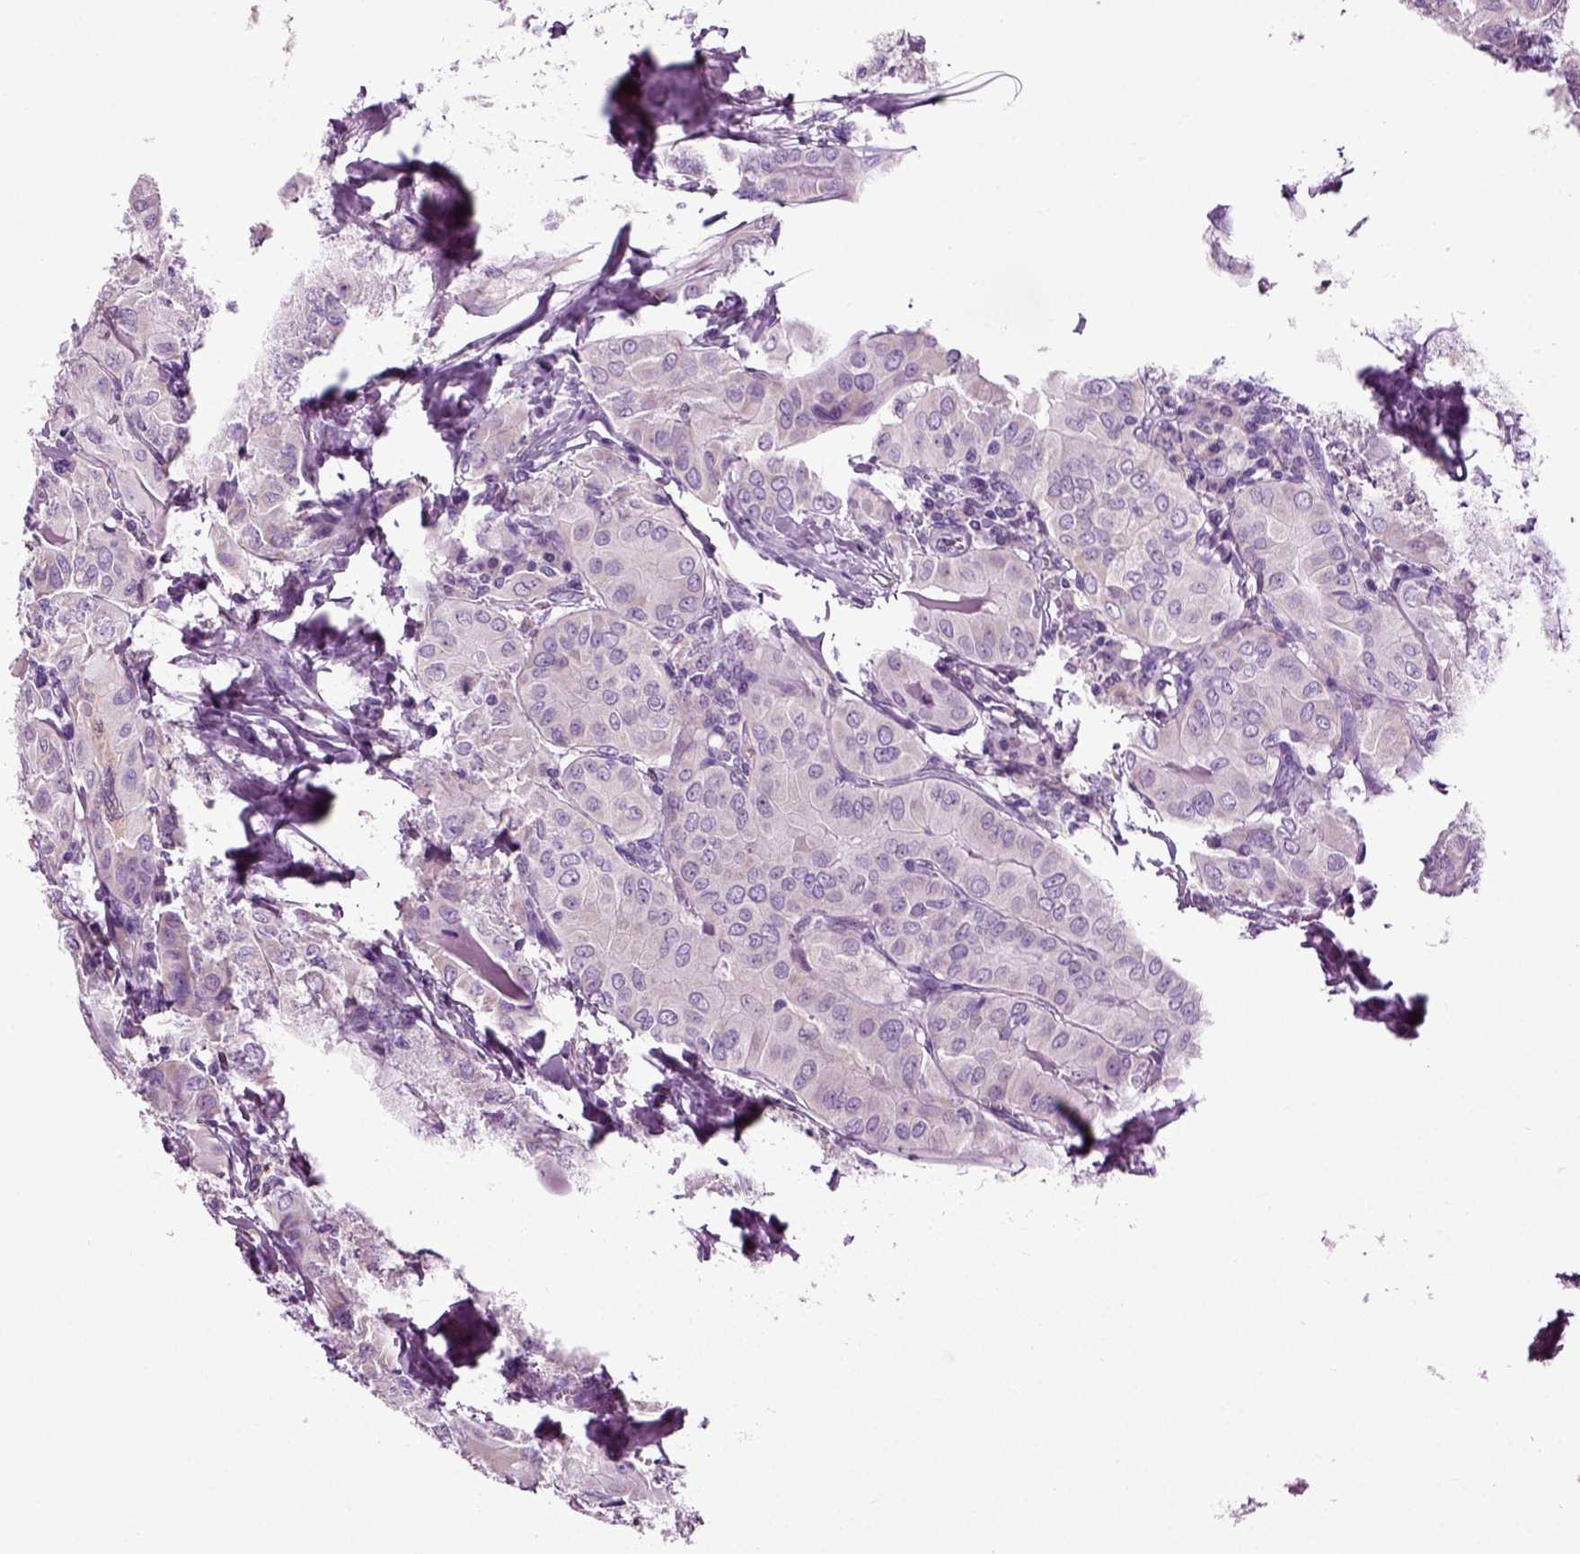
{"staining": {"intensity": "negative", "quantity": "none", "location": "none"}, "tissue": "thyroid cancer", "cell_type": "Tumor cells", "image_type": "cancer", "snomed": [{"axis": "morphology", "description": "Papillary adenocarcinoma, NOS"}, {"axis": "topography", "description": "Thyroid gland"}], "caption": "Immunohistochemistry photomicrograph of neoplastic tissue: thyroid cancer stained with DAB exhibits no significant protein expression in tumor cells.", "gene": "DNAH10", "patient": {"sex": "female", "age": 37}}